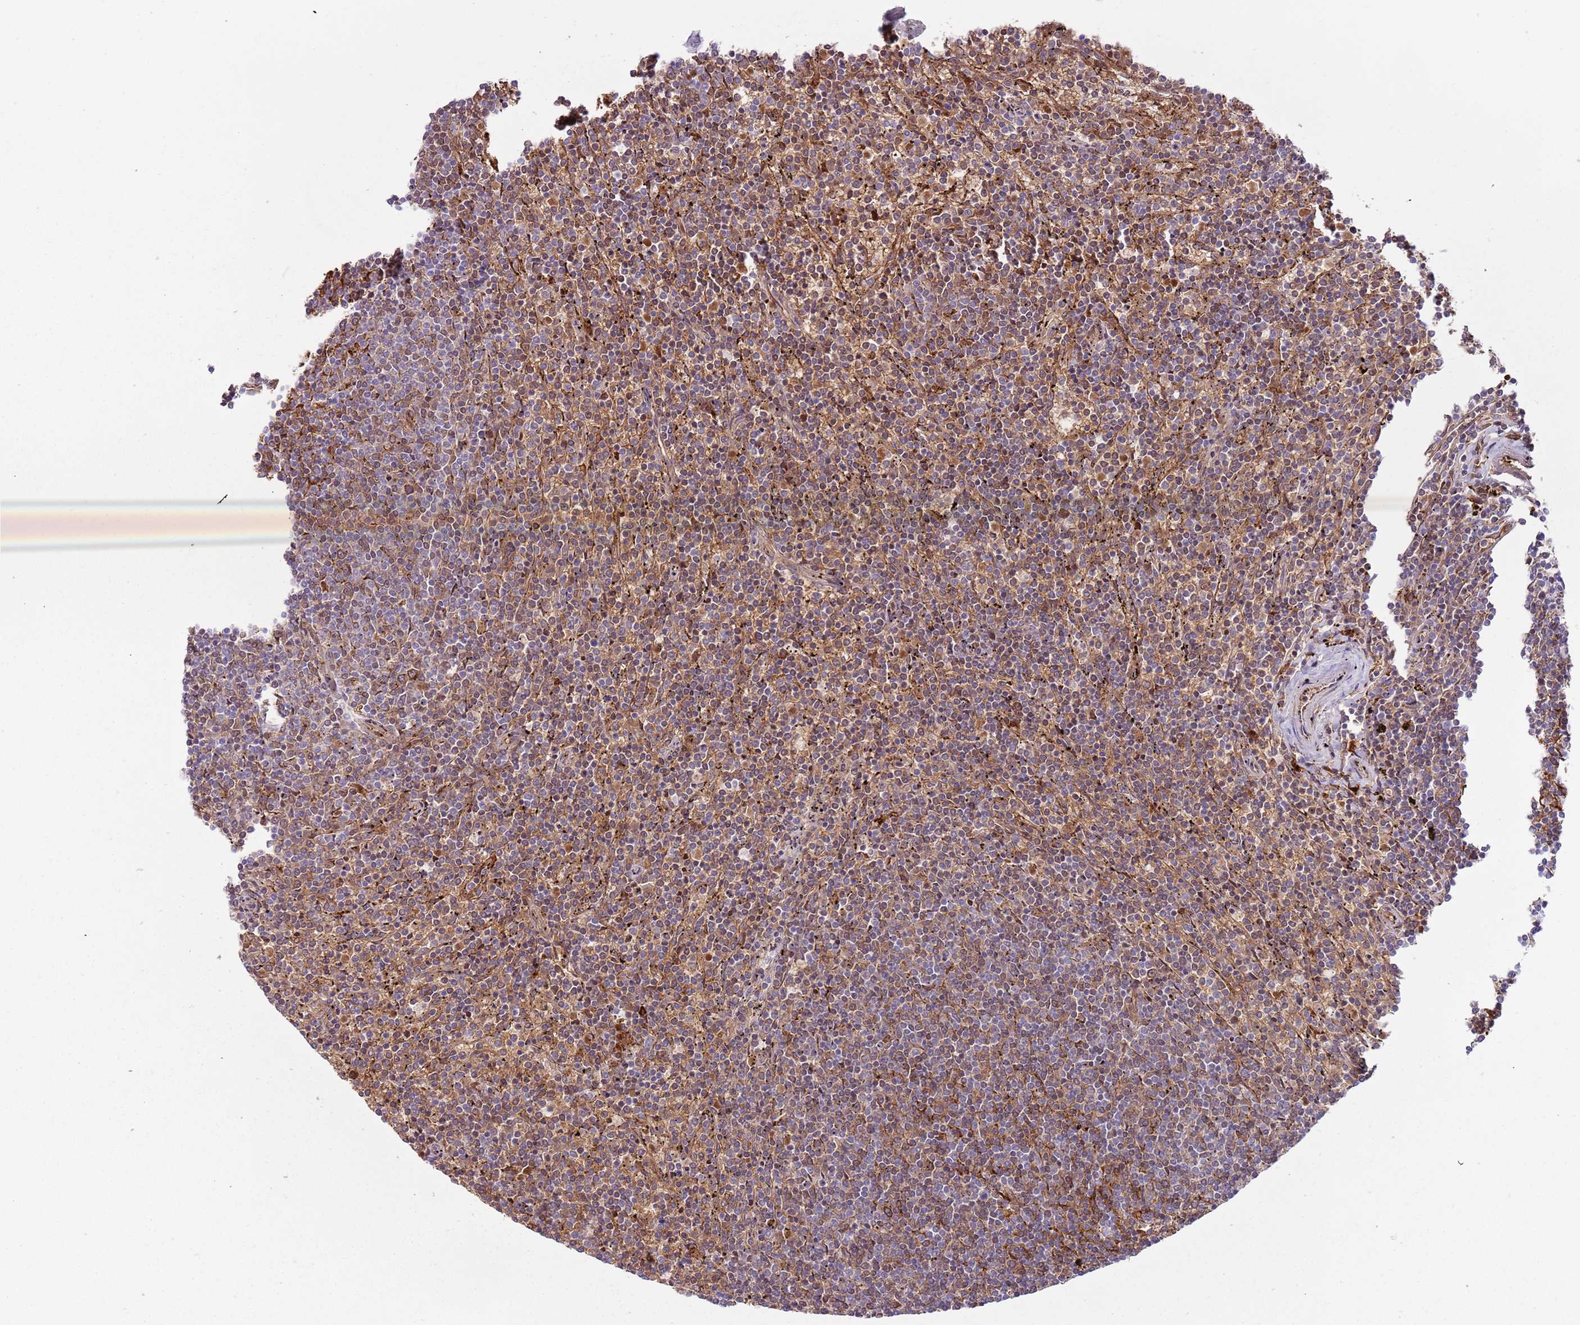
{"staining": {"intensity": "moderate", "quantity": ">75%", "location": "cytoplasmic/membranous"}, "tissue": "lymphoma", "cell_type": "Tumor cells", "image_type": "cancer", "snomed": [{"axis": "morphology", "description": "Malignant lymphoma, non-Hodgkin's type, Low grade"}, {"axis": "topography", "description": "Spleen"}], "caption": "Immunohistochemical staining of lymphoma demonstrates moderate cytoplasmic/membranous protein staining in about >75% of tumor cells.", "gene": "VWCE", "patient": {"sex": "female", "age": 50}}